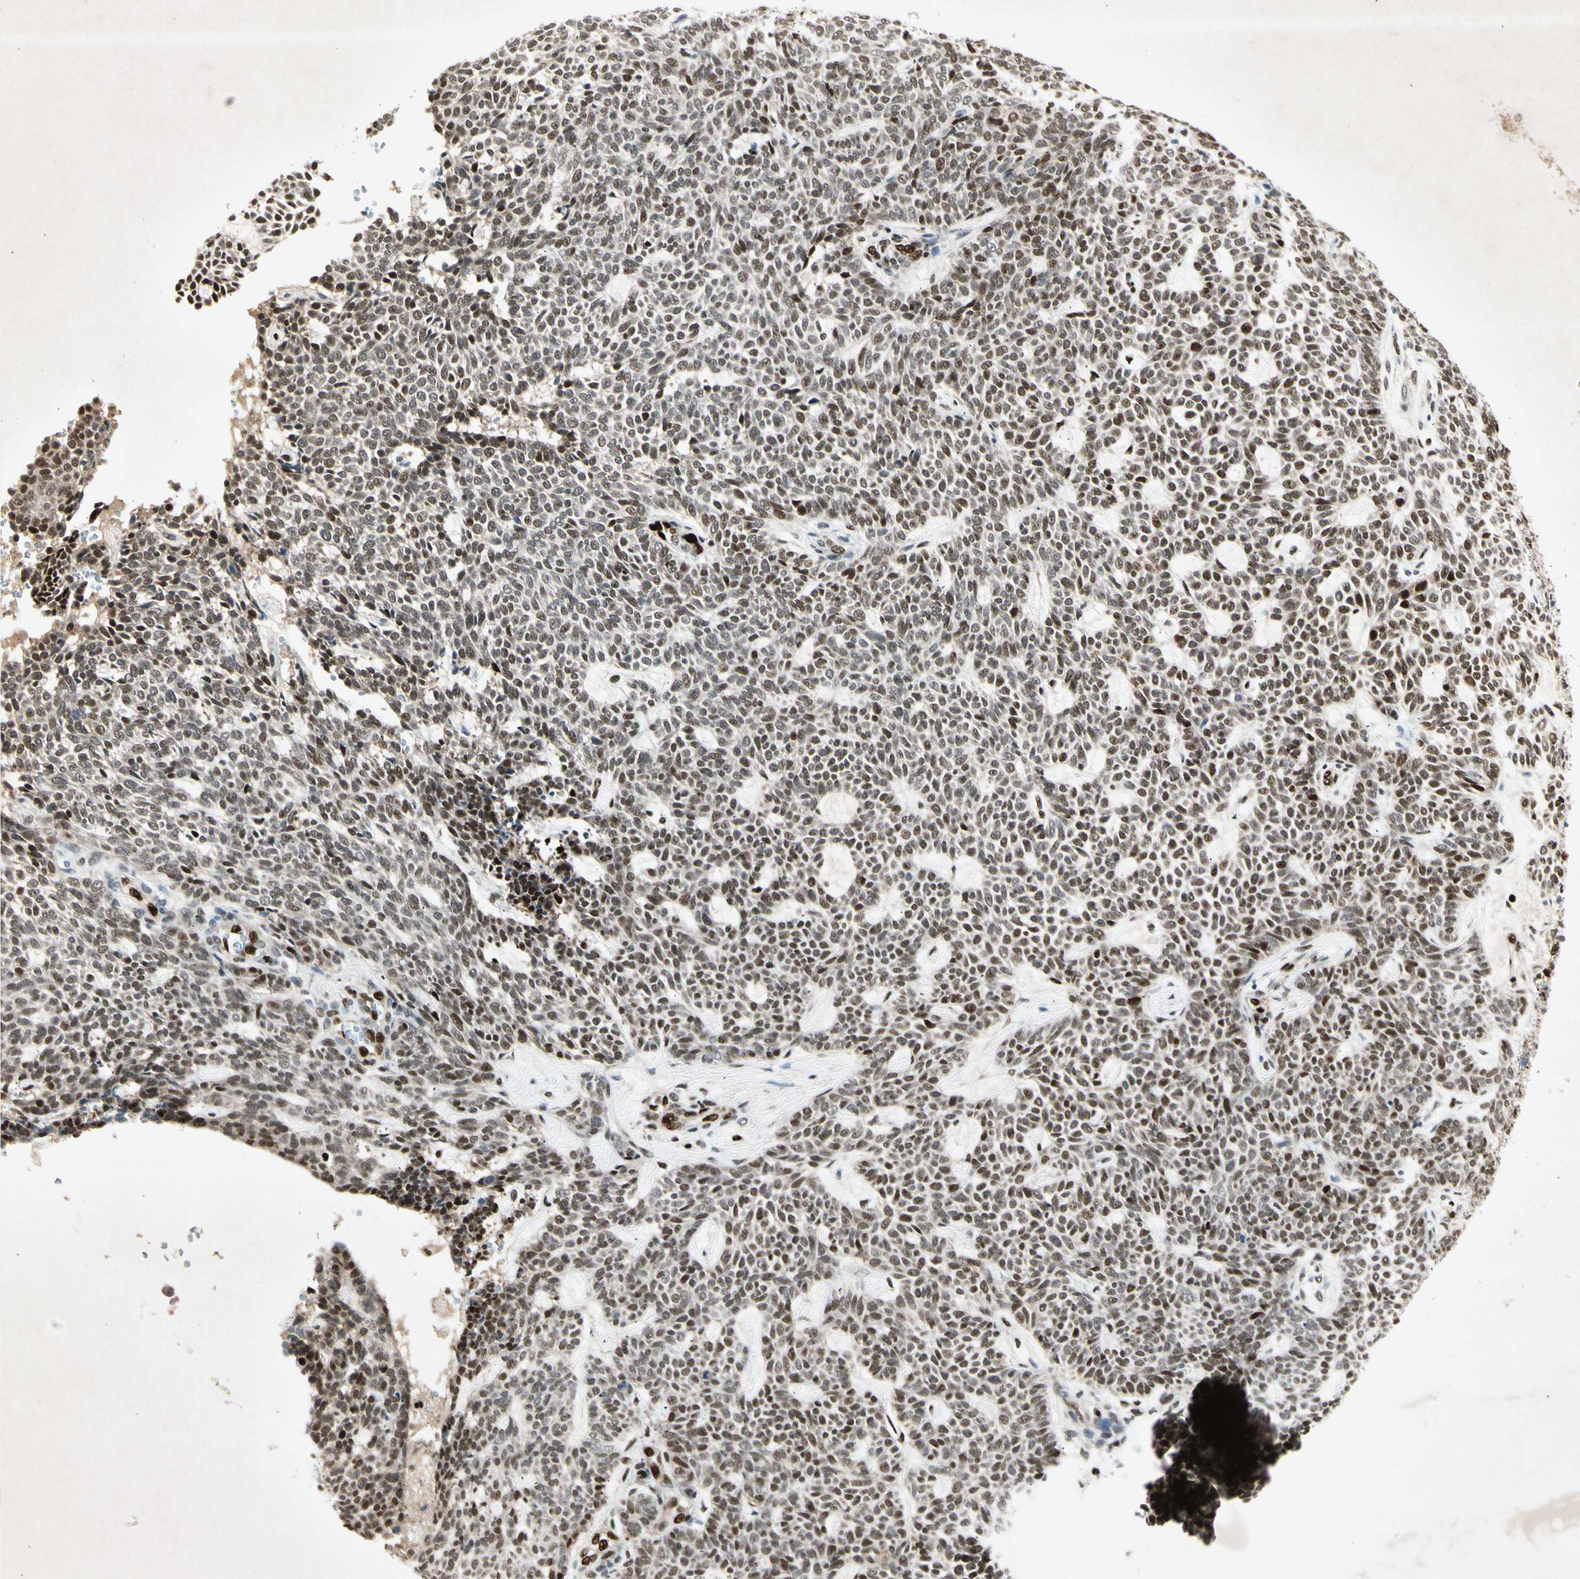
{"staining": {"intensity": "strong", "quantity": ">75%", "location": "nuclear"}, "tissue": "skin cancer", "cell_type": "Tumor cells", "image_type": "cancer", "snomed": [{"axis": "morphology", "description": "Basal cell carcinoma"}, {"axis": "topography", "description": "Skin"}], "caption": "Skin cancer tissue exhibits strong nuclear positivity in about >75% of tumor cells, visualized by immunohistochemistry.", "gene": "RNF43", "patient": {"sex": "male", "age": 87}}